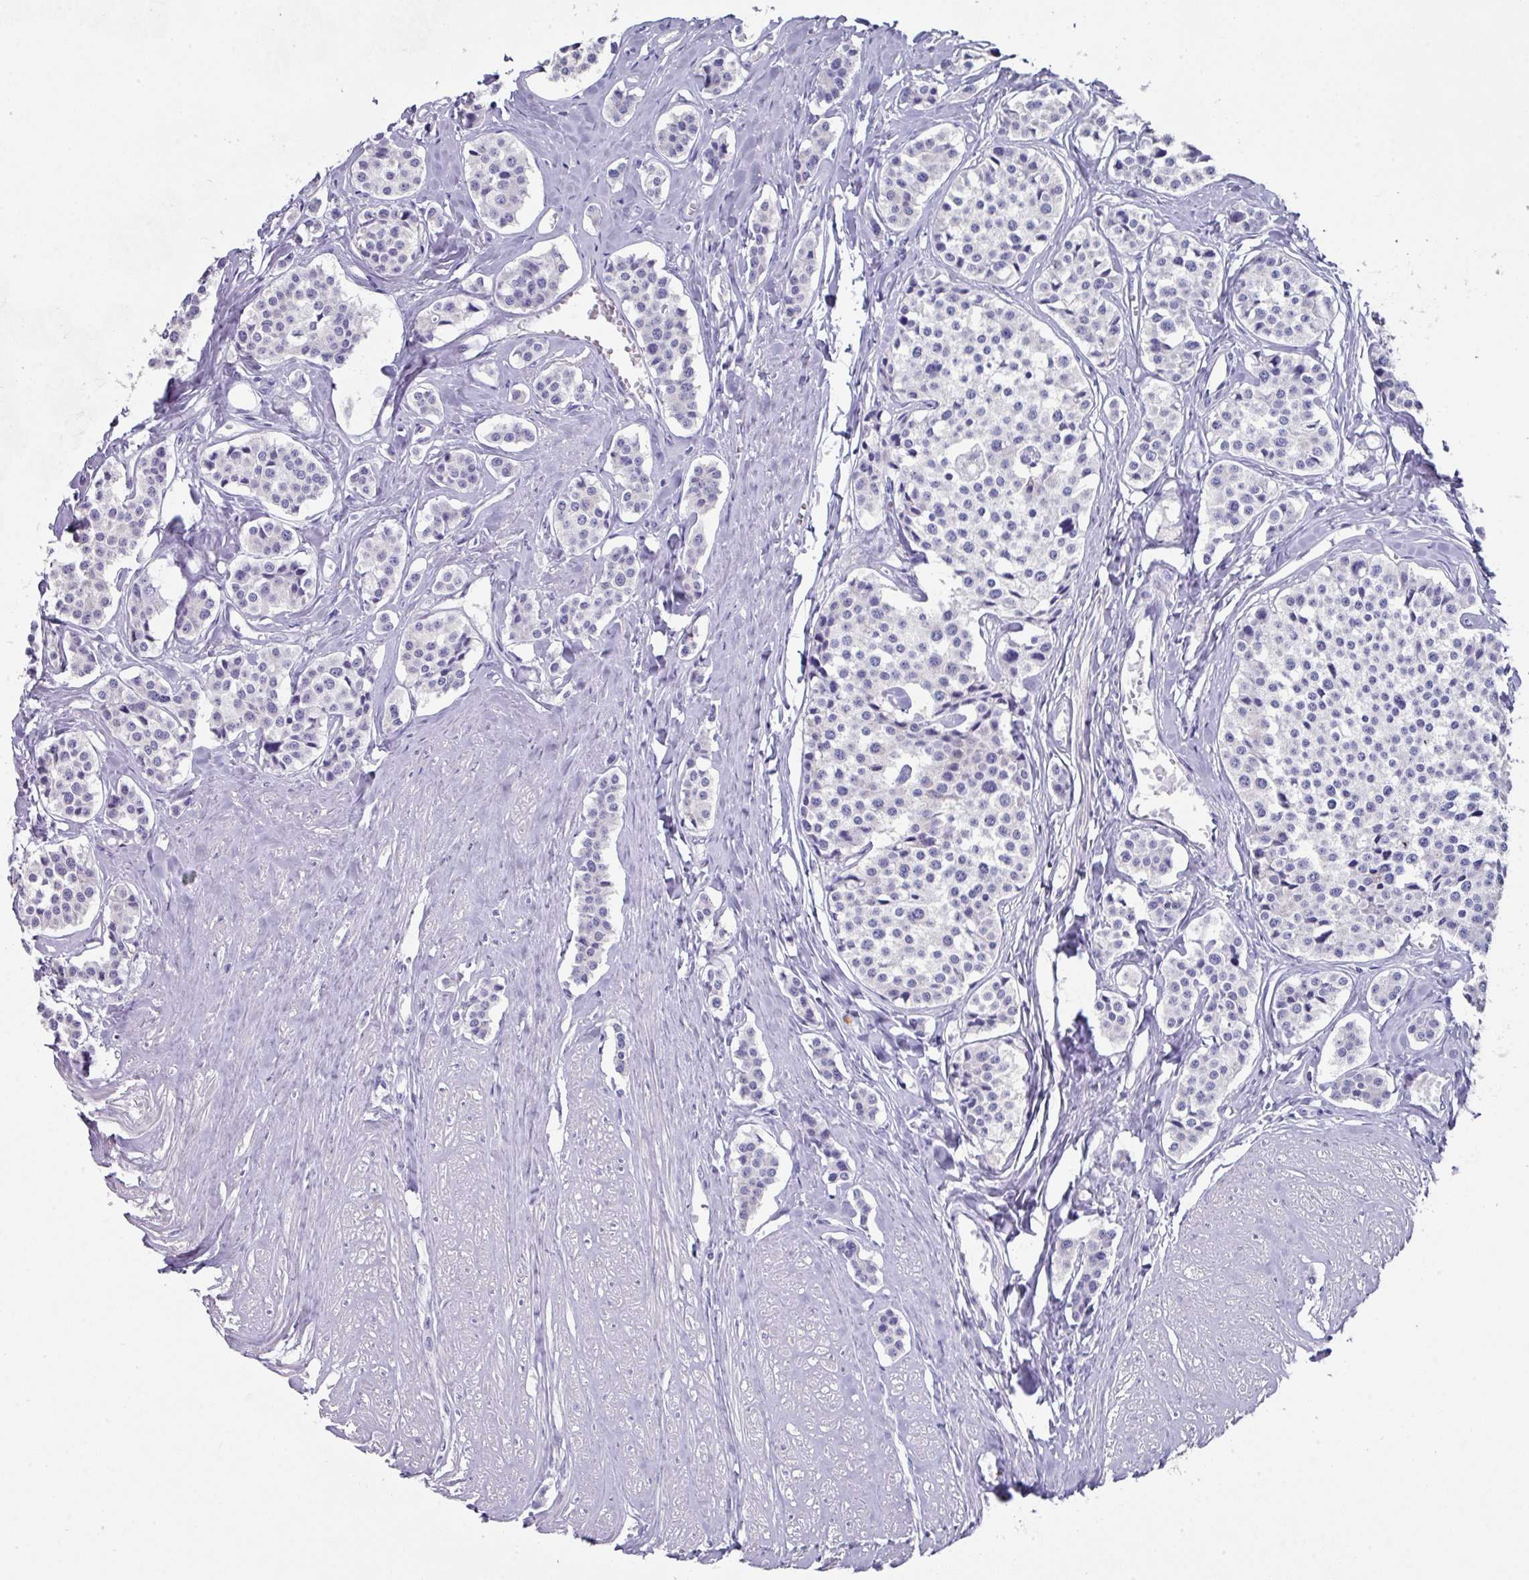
{"staining": {"intensity": "negative", "quantity": "none", "location": "none"}, "tissue": "carcinoid", "cell_type": "Tumor cells", "image_type": "cancer", "snomed": [{"axis": "morphology", "description": "Carcinoid, malignant, NOS"}, {"axis": "topography", "description": "Small intestine"}], "caption": "Immunohistochemistry (IHC) photomicrograph of neoplastic tissue: human carcinoid (malignant) stained with DAB reveals no significant protein expression in tumor cells.", "gene": "PEX10", "patient": {"sex": "male", "age": 60}}